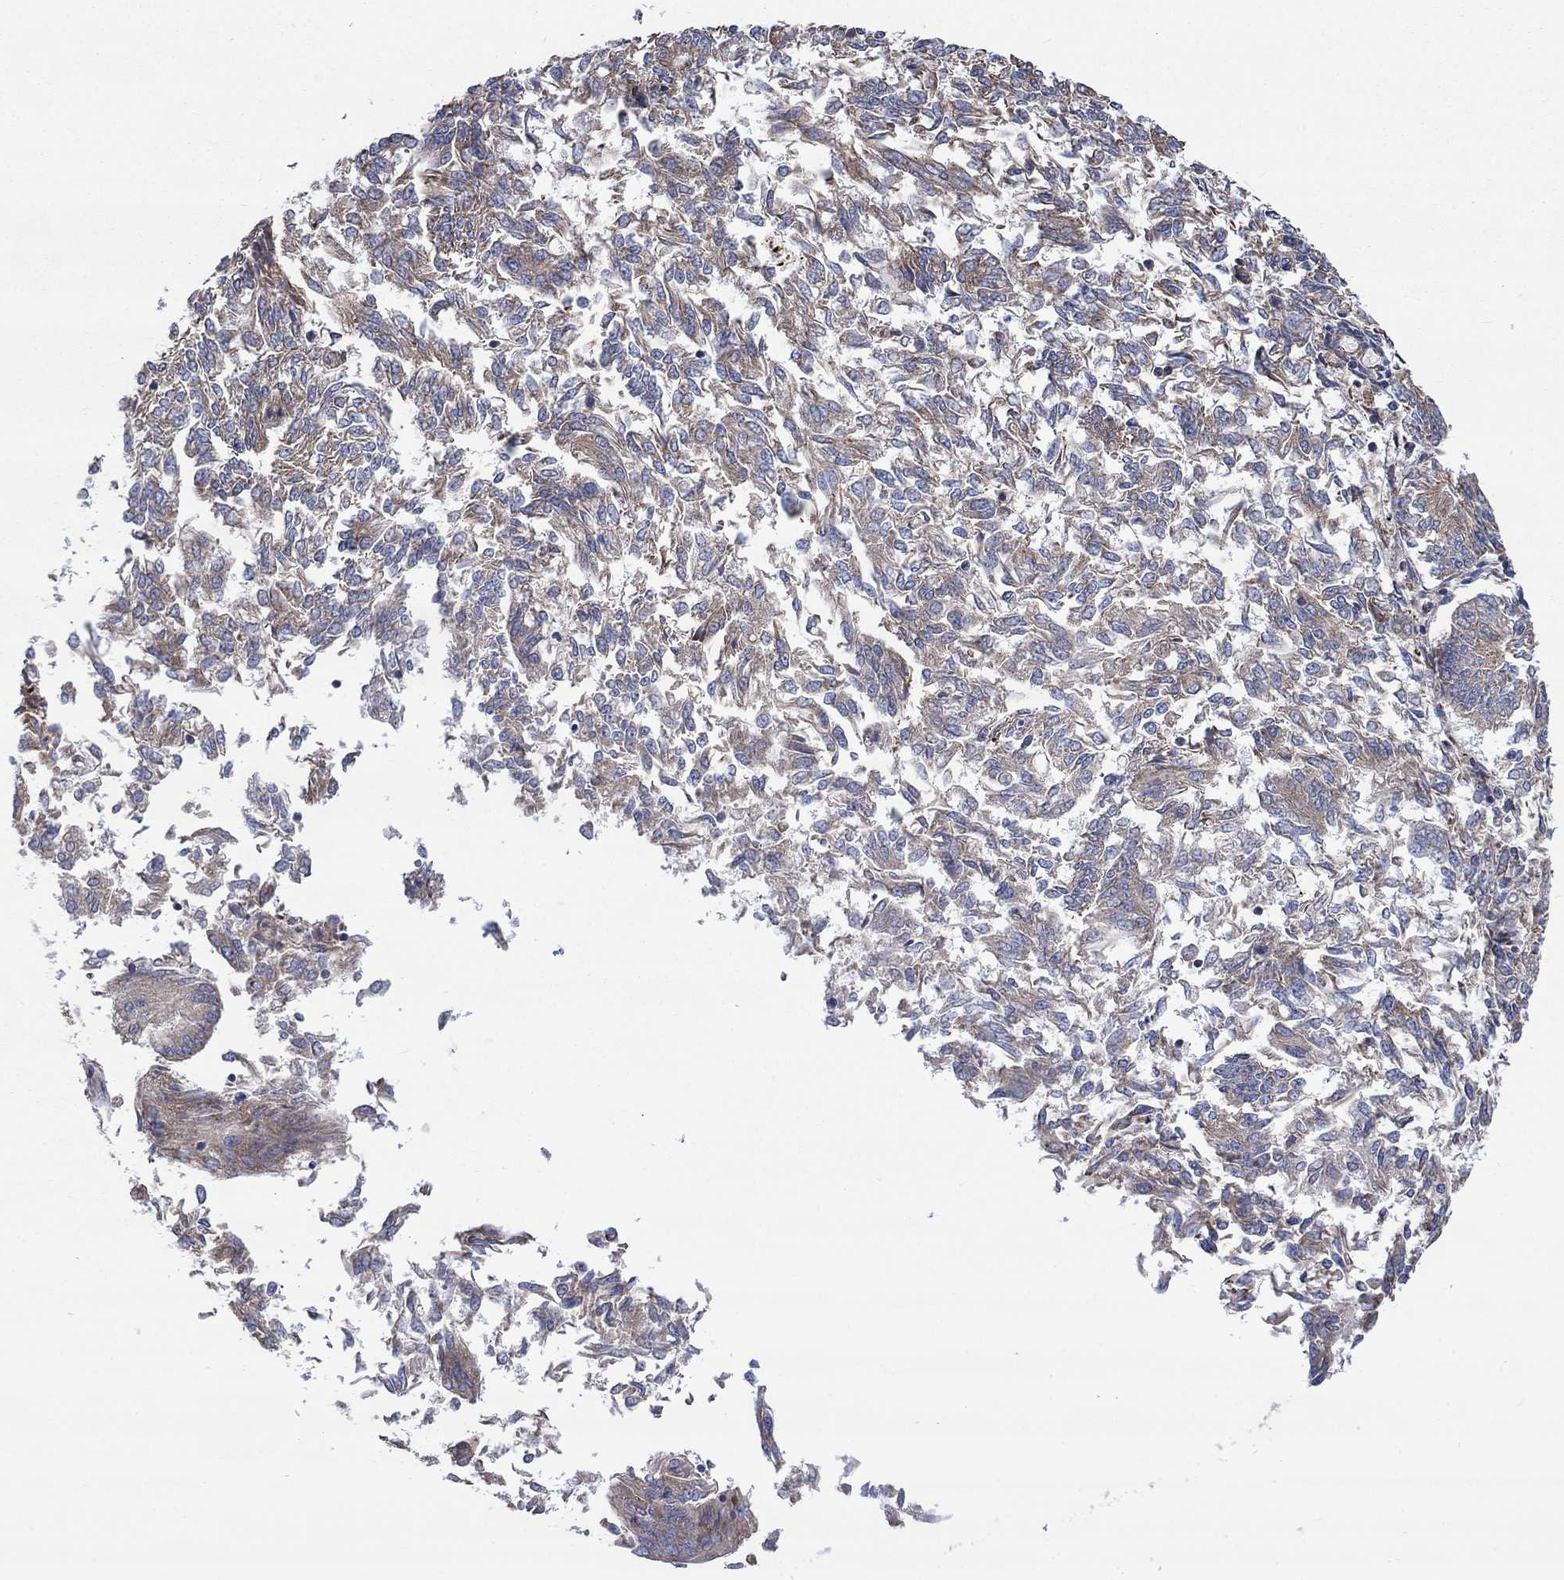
{"staining": {"intensity": "weak", "quantity": "25%-75%", "location": "cytoplasmic/membranous"}, "tissue": "endometrial cancer", "cell_type": "Tumor cells", "image_type": "cancer", "snomed": [{"axis": "morphology", "description": "Adenocarcinoma, NOS"}, {"axis": "topography", "description": "Endometrium"}], "caption": "Immunohistochemistry (IHC) of human endometrial adenocarcinoma reveals low levels of weak cytoplasmic/membranous staining in about 25%-75% of tumor cells.", "gene": "RPLP0", "patient": {"sex": "female", "age": 58}}